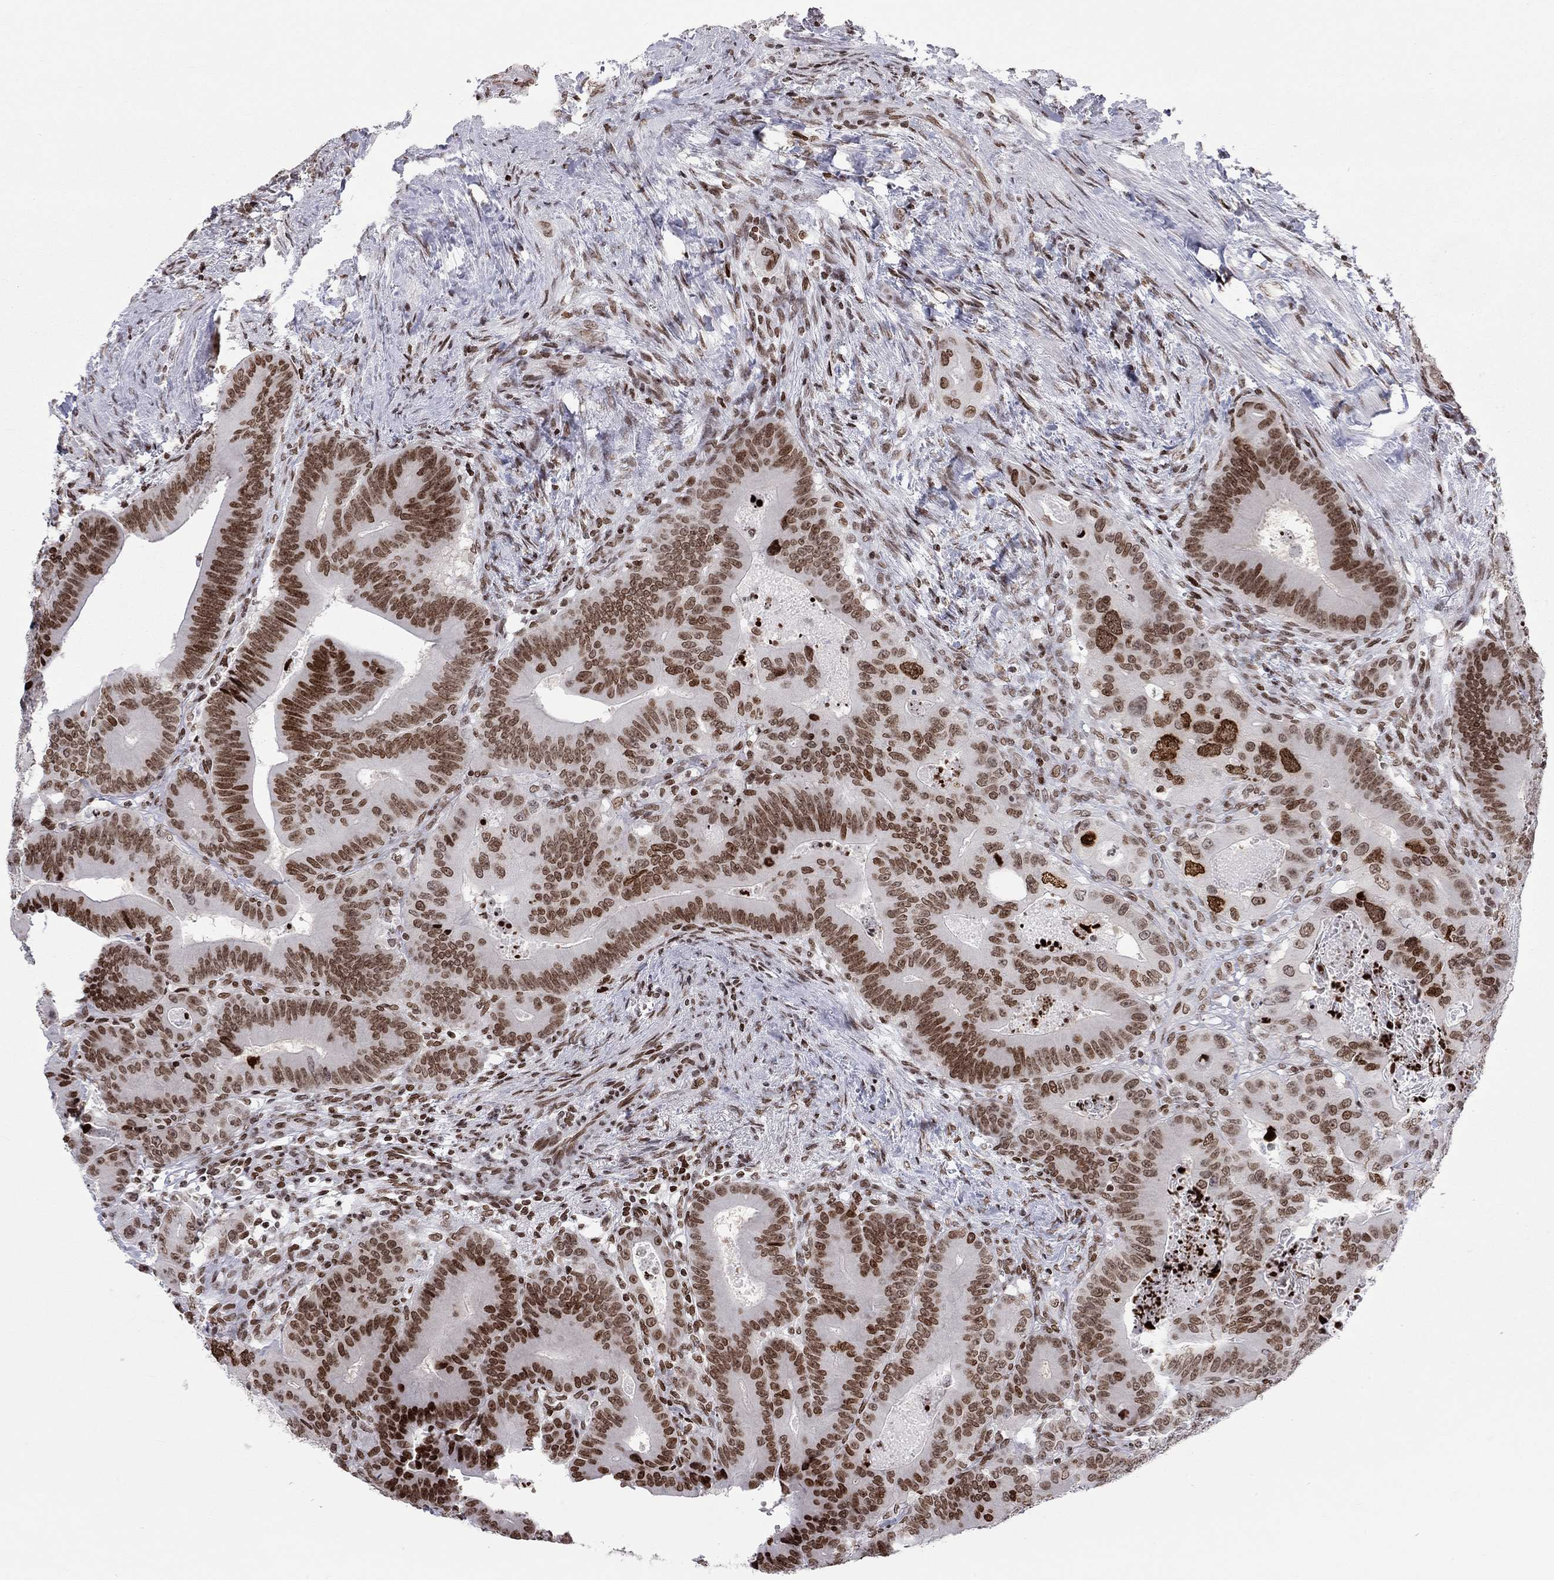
{"staining": {"intensity": "strong", "quantity": ">75%", "location": "nuclear"}, "tissue": "colorectal cancer", "cell_type": "Tumor cells", "image_type": "cancer", "snomed": [{"axis": "morphology", "description": "Adenocarcinoma, NOS"}, {"axis": "topography", "description": "Rectum"}], "caption": "Colorectal cancer stained with IHC exhibits strong nuclear positivity in about >75% of tumor cells.", "gene": "H2AX", "patient": {"sex": "male", "age": 64}}